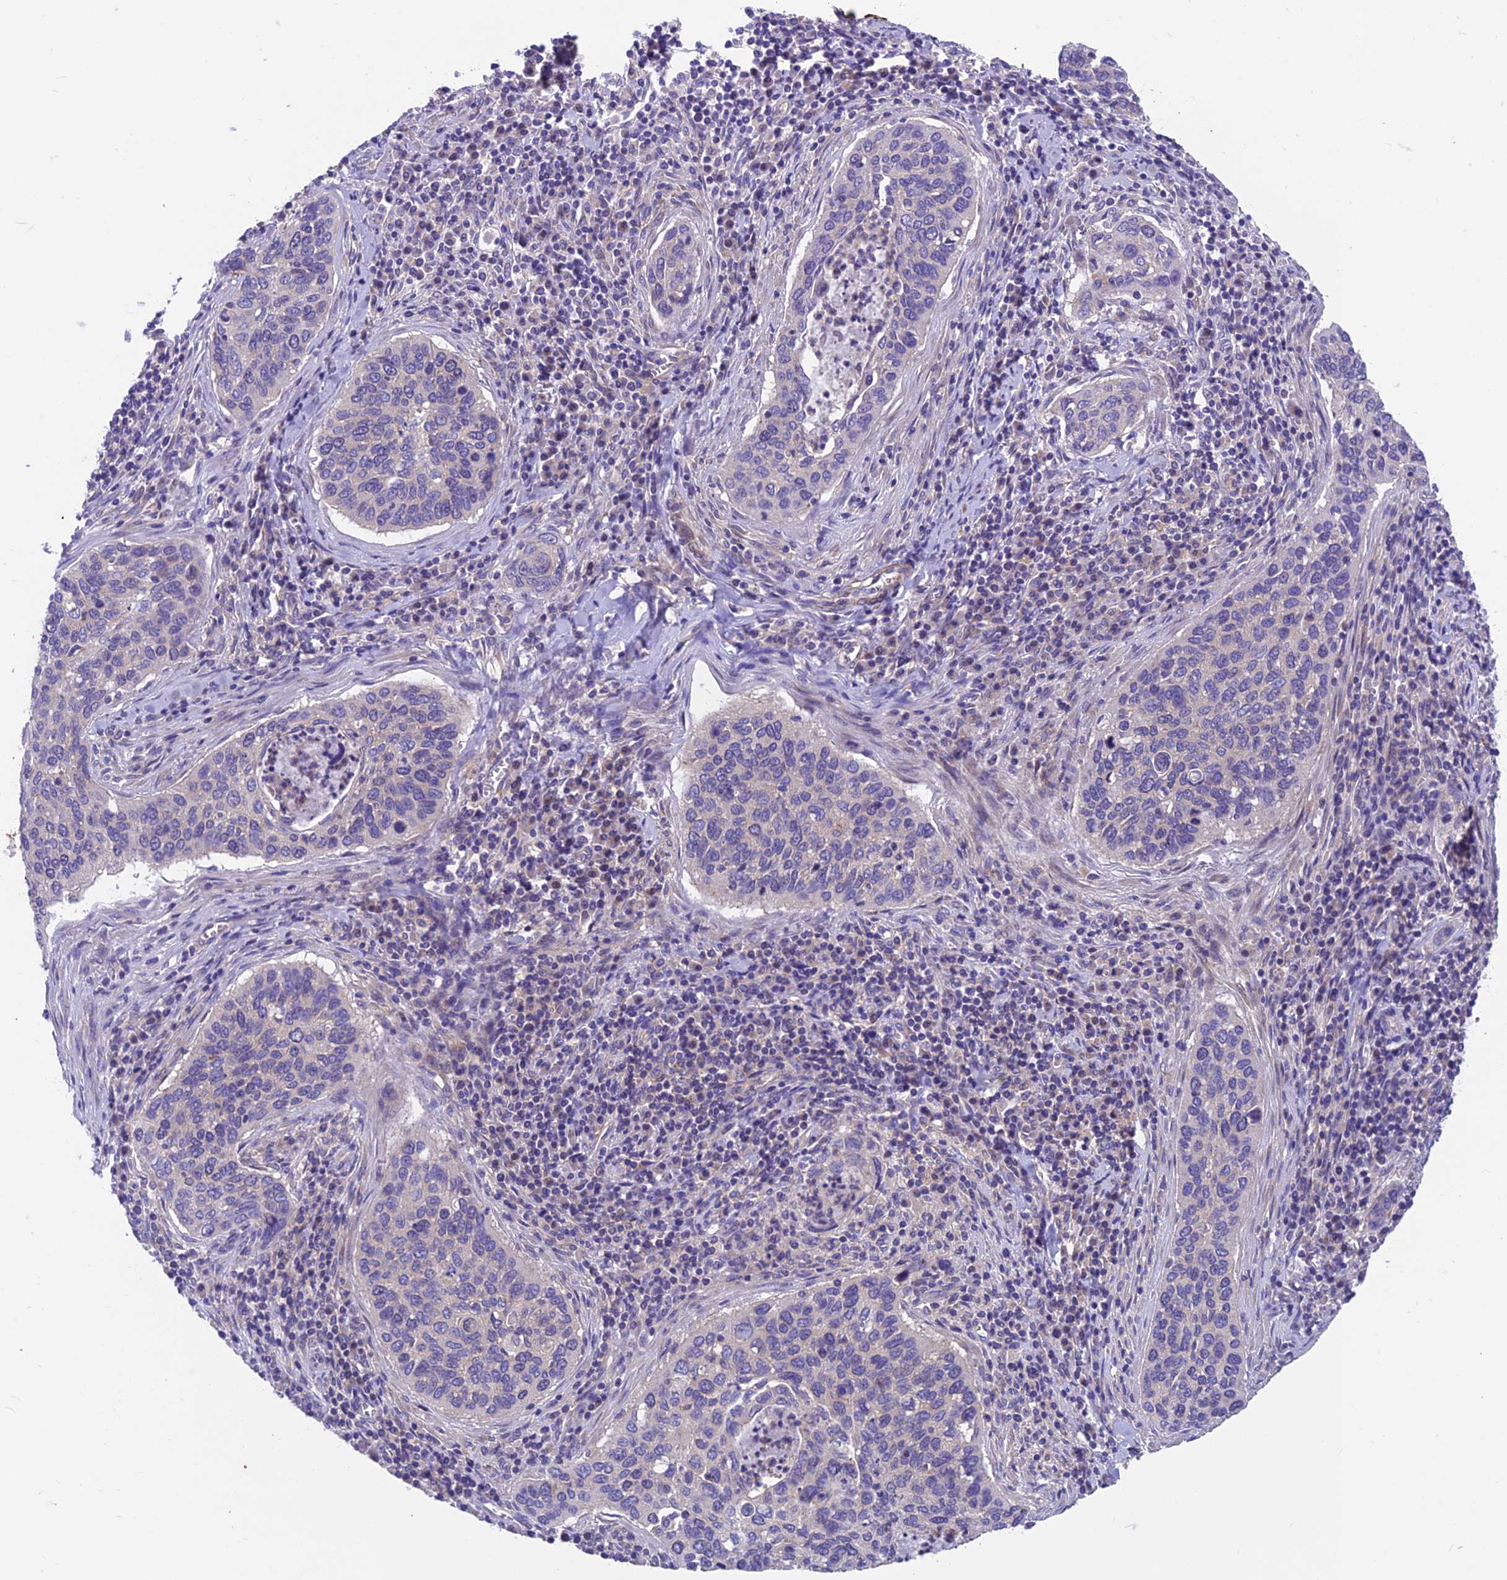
{"staining": {"intensity": "negative", "quantity": "none", "location": "none"}, "tissue": "cervical cancer", "cell_type": "Tumor cells", "image_type": "cancer", "snomed": [{"axis": "morphology", "description": "Squamous cell carcinoma, NOS"}, {"axis": "topography", "description": "Cervix"}], "caption": "Cervical squamous cell carcinoma stained for a protein using IHC shows no staining tumor cells.", "gene": "VPS16", "patient": {"sex": "female", "age": 53}}